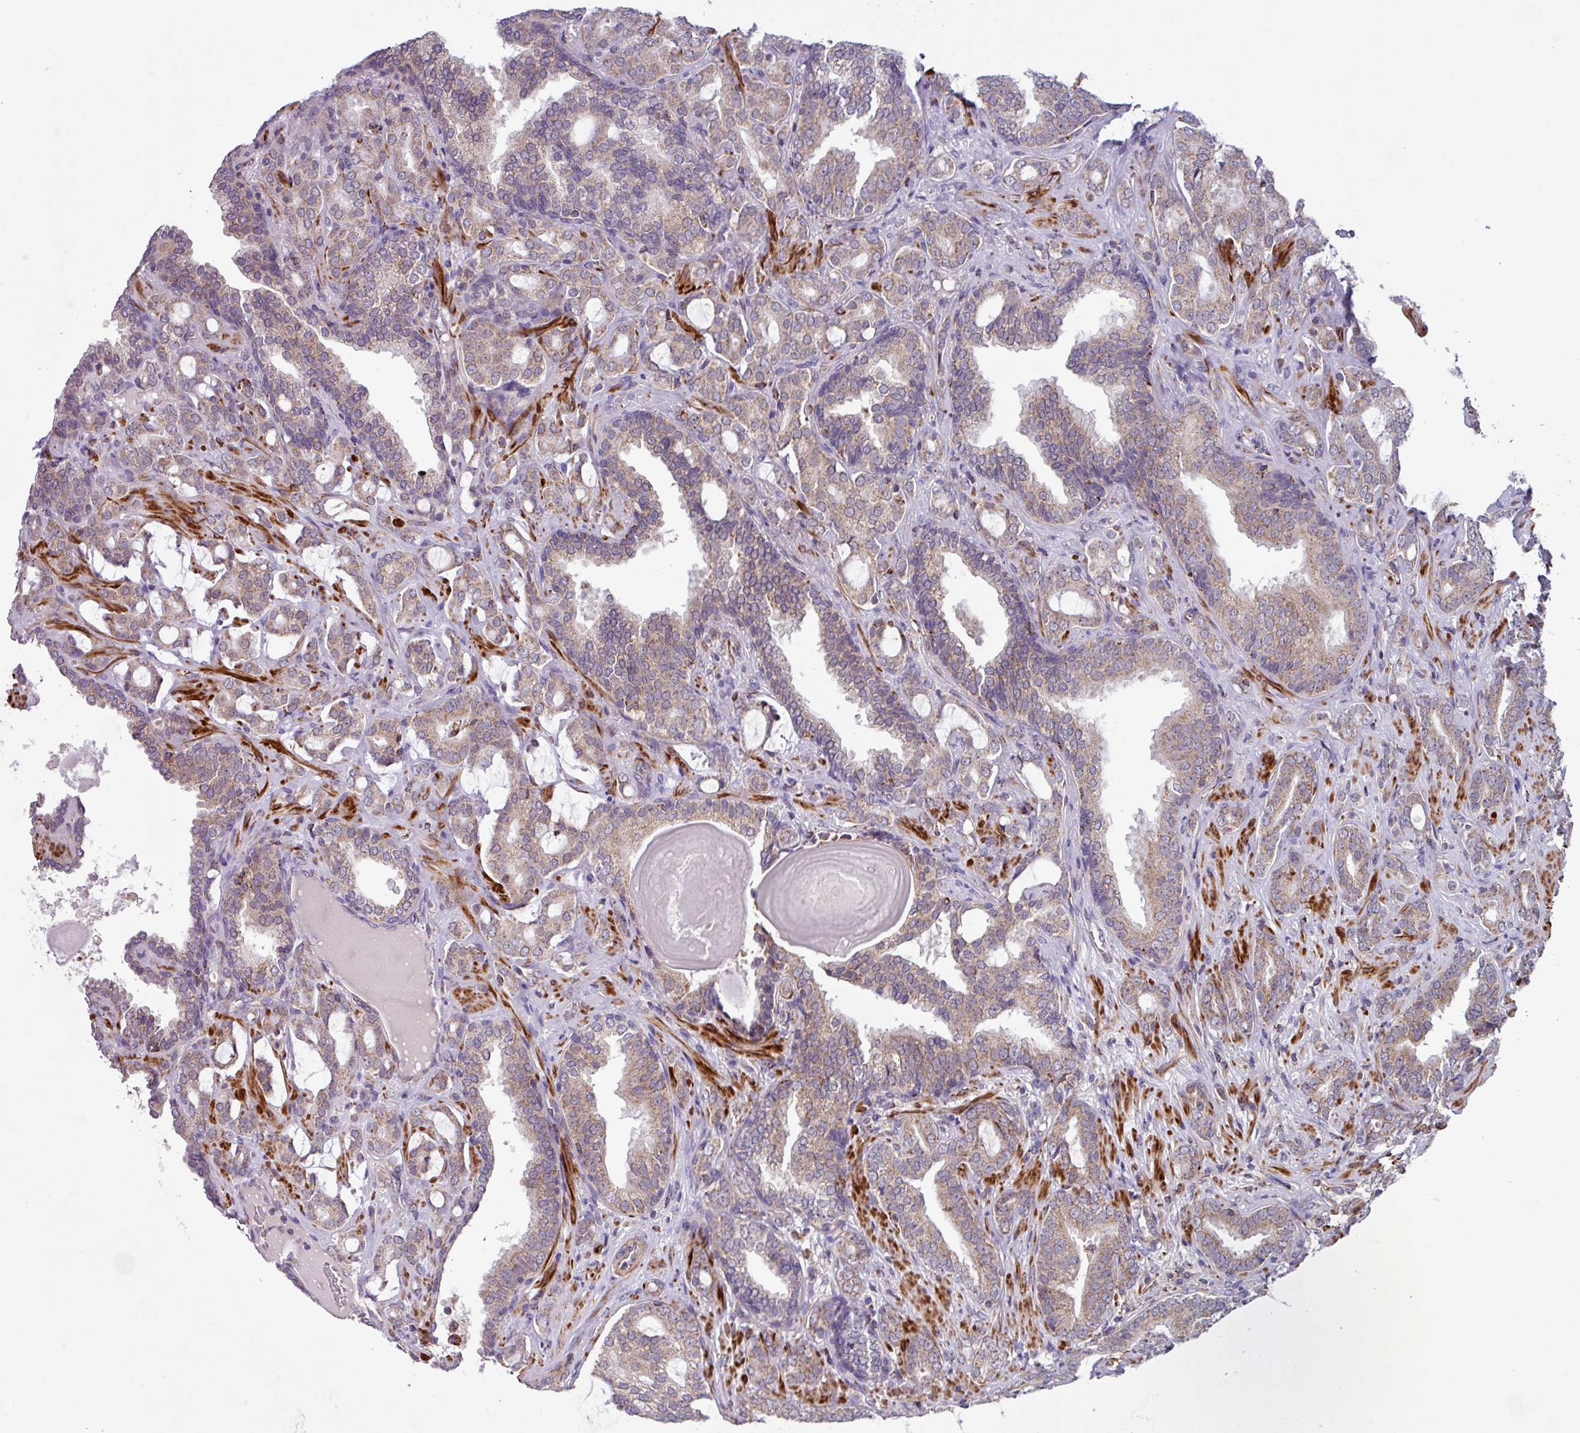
{"staining": {"intensity": "weak", "quantity": "25%-75%", "location": "cytoplasmic/membranous"}, "tissue": "prostate cancer", "cell_type": "Tumor cells", "image_type": "cancer", "snomed": [{"axis": "morphology", "description": "Adenocarcinoma, High grade"}, {"axis": "topography", "description": "Prostate"}], "caption": "Weak cytoplasmic/membranous staining is seen in approximately 25%-75% of tumor cells in prostate cancer.", "gene": "AKIRIN1", "patient": {"sex": "male", "age": 63}}